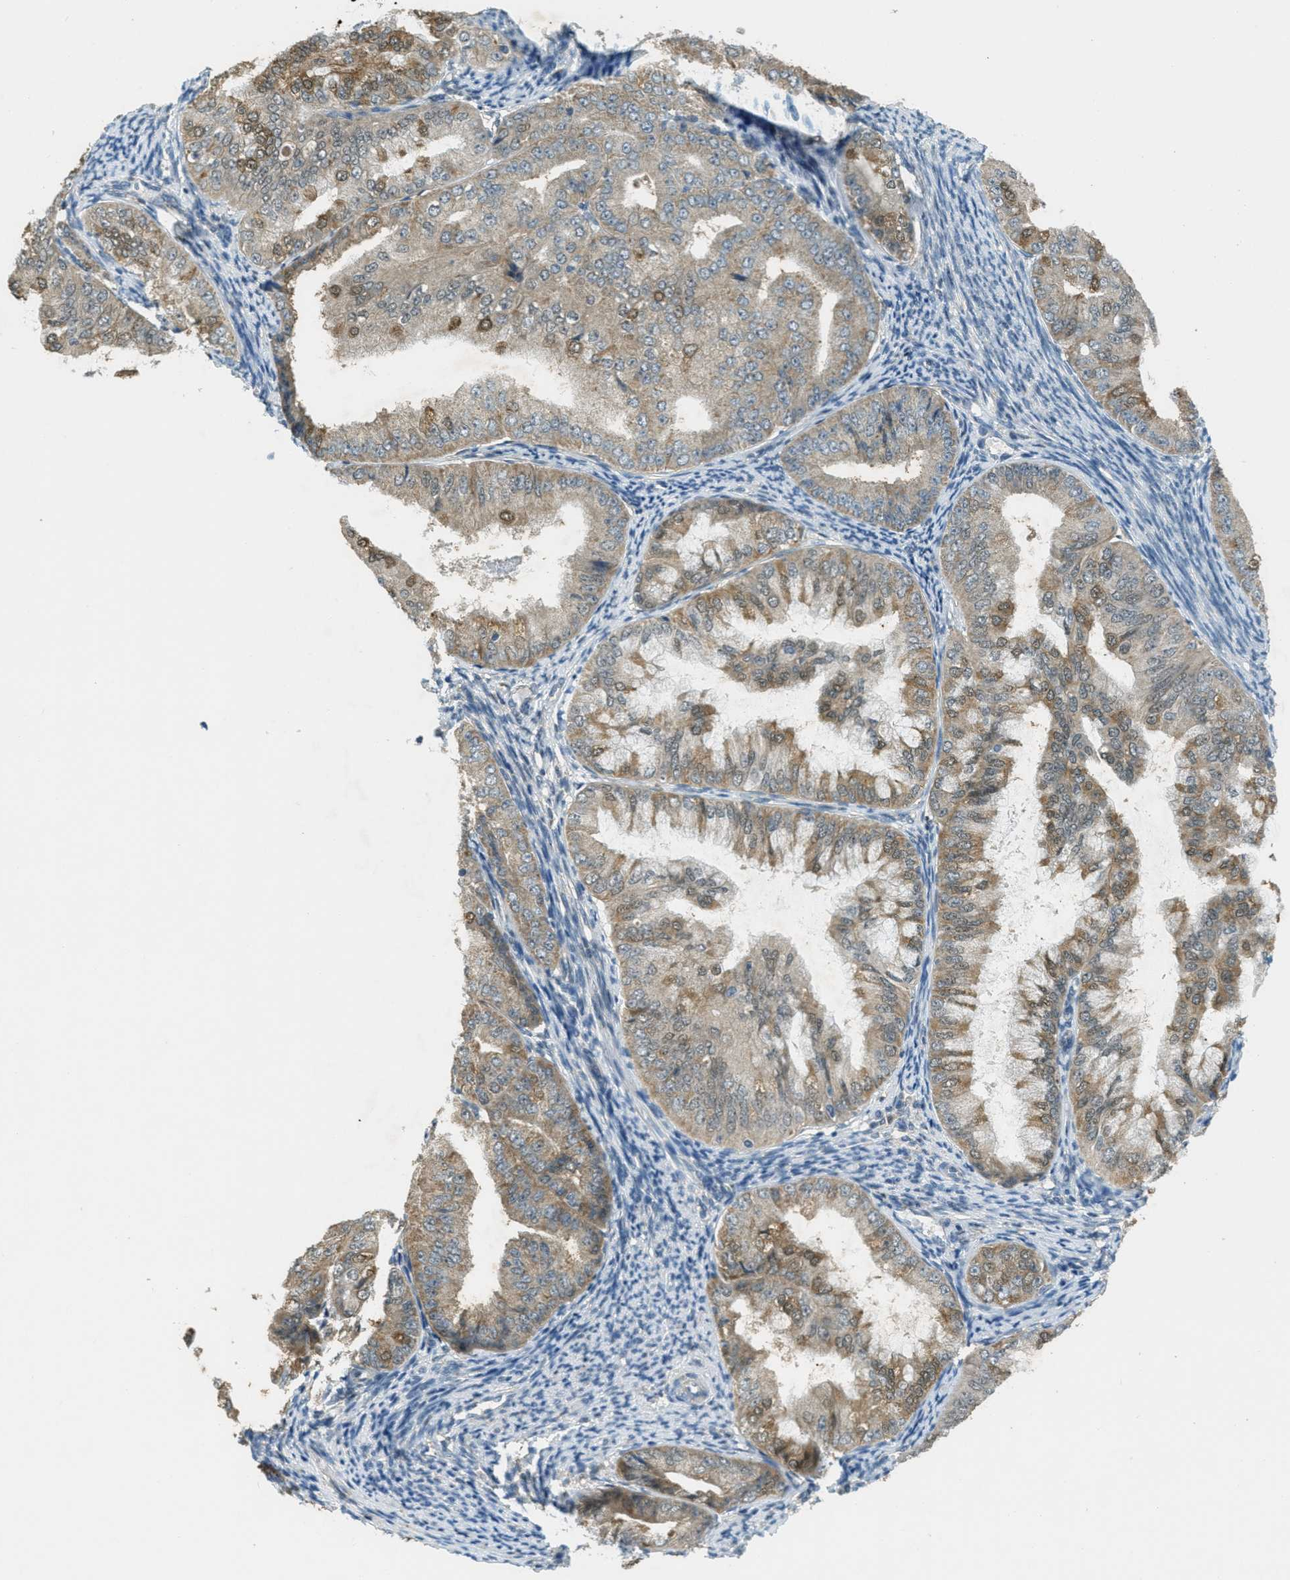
{"staining": {"intensity": "moderate", "quantity": ">75%", "location": "cytoplasmic/membranous"}, "tissue": "endometrial cancer", "cell_type": "Tumor cells", "image_type": "cancer", "snomed": [{"axis": "morphology", "description": "Adenocarcinoma, NOS"}, {"axis": "topography", "description": "Endometrium"}], "caption": "Tumor cells reveal medium levels of moderate cytoplasmic/membranous expression in about >75% of cells in endometrial cancer (adenocarcinoma). Nuclei are stained in blue.", "gene": "TCF20", "patient": {"sex": "female", "age": 63}}